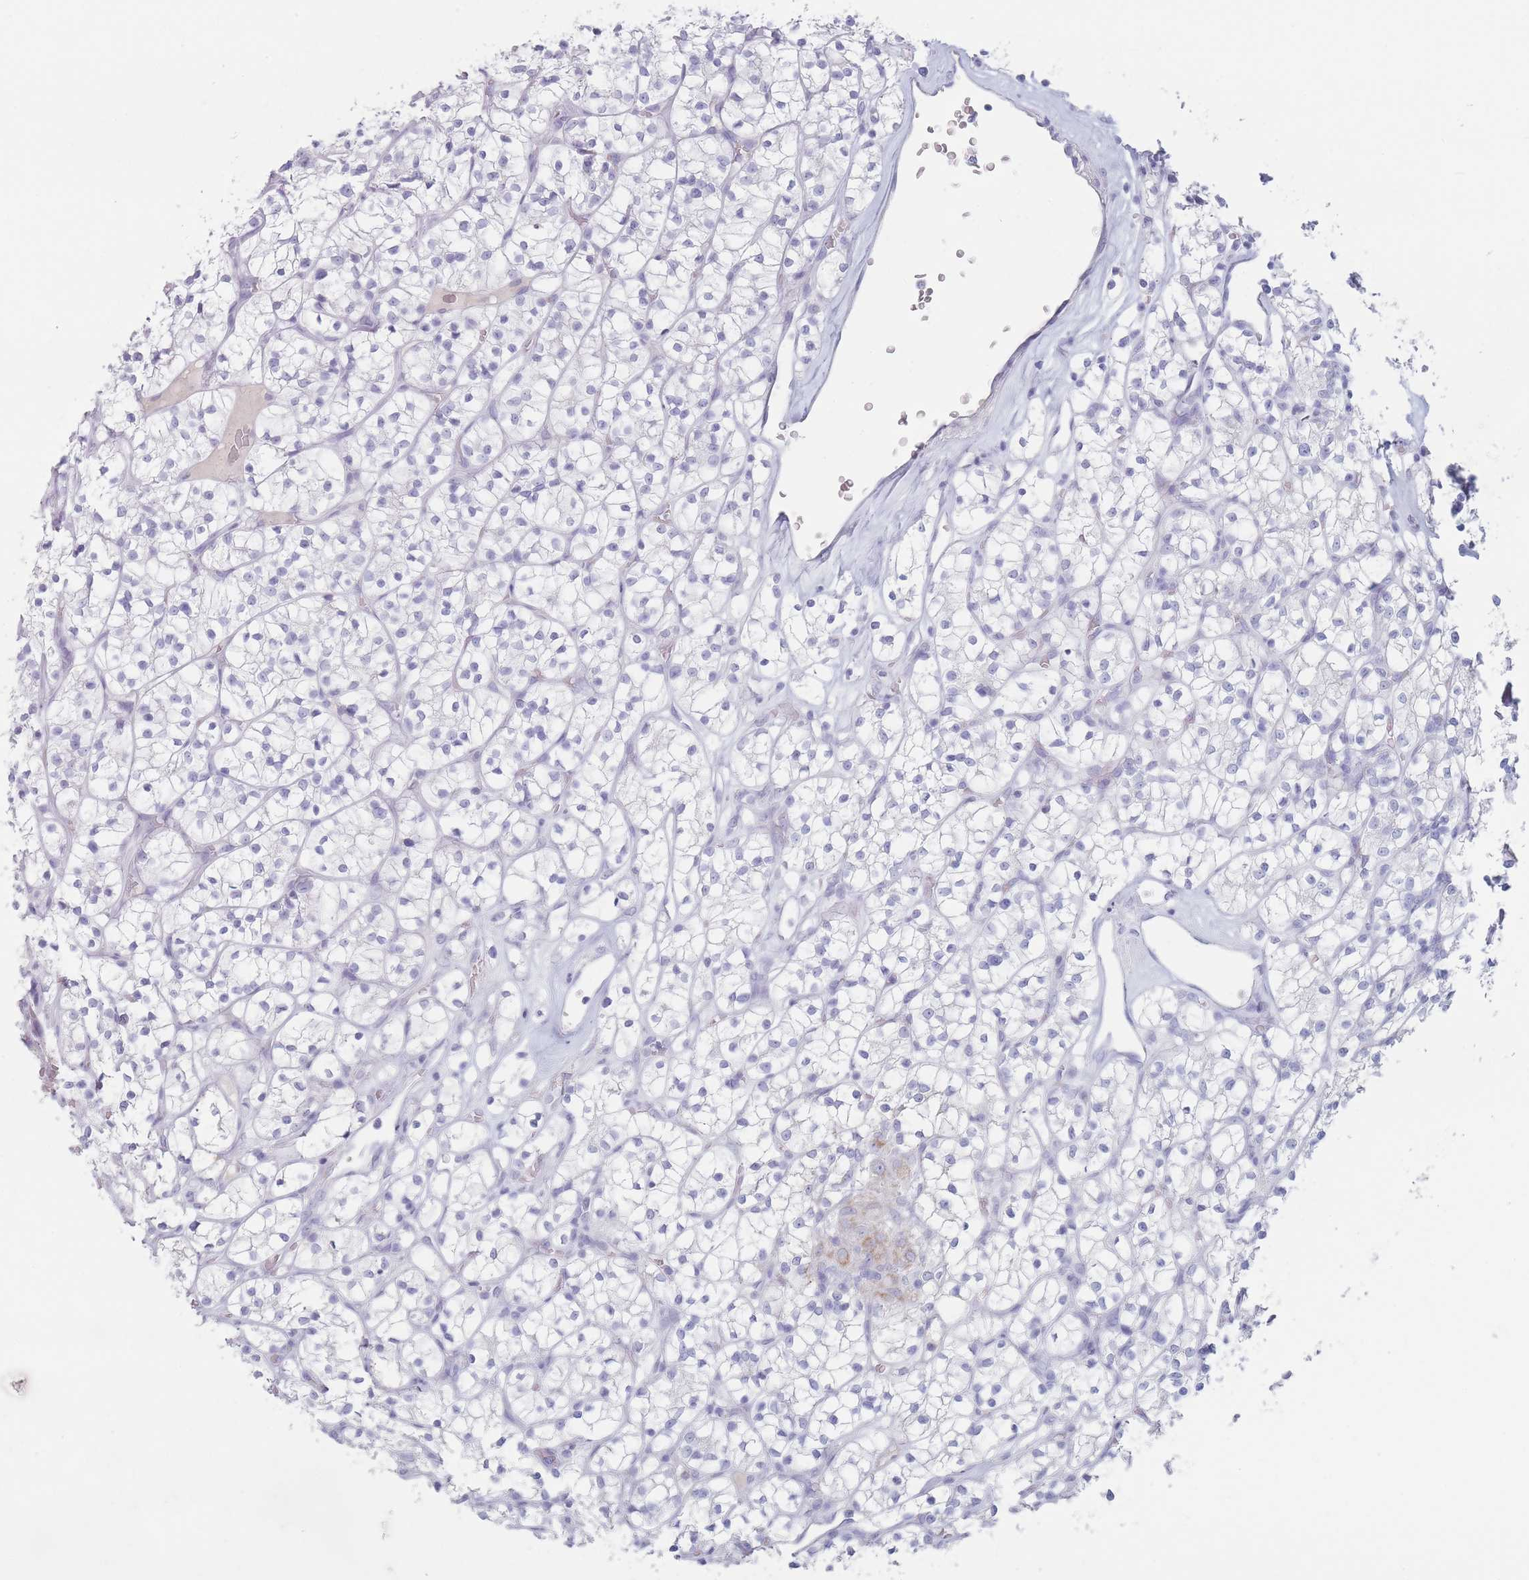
{"staining": {"intensity": "negative", "quantity": "none", "location": "none"}, "tissue": "renal cancer", "cell_type": "Tumor cells", "image_type": "cancer", "snomed": [{"axis": "morphology", "description": "Adenocarcinoma, NOS"}, {"axis": "topography", "description": "Kidney"}], "caption": "A histopathology image of renal cancer stained for a protein exhibits no brown staining in tumor cells. Nuclei are stained in blue.", "gene": "GPR12", "patient": {"sex": "female", "age": 64}}